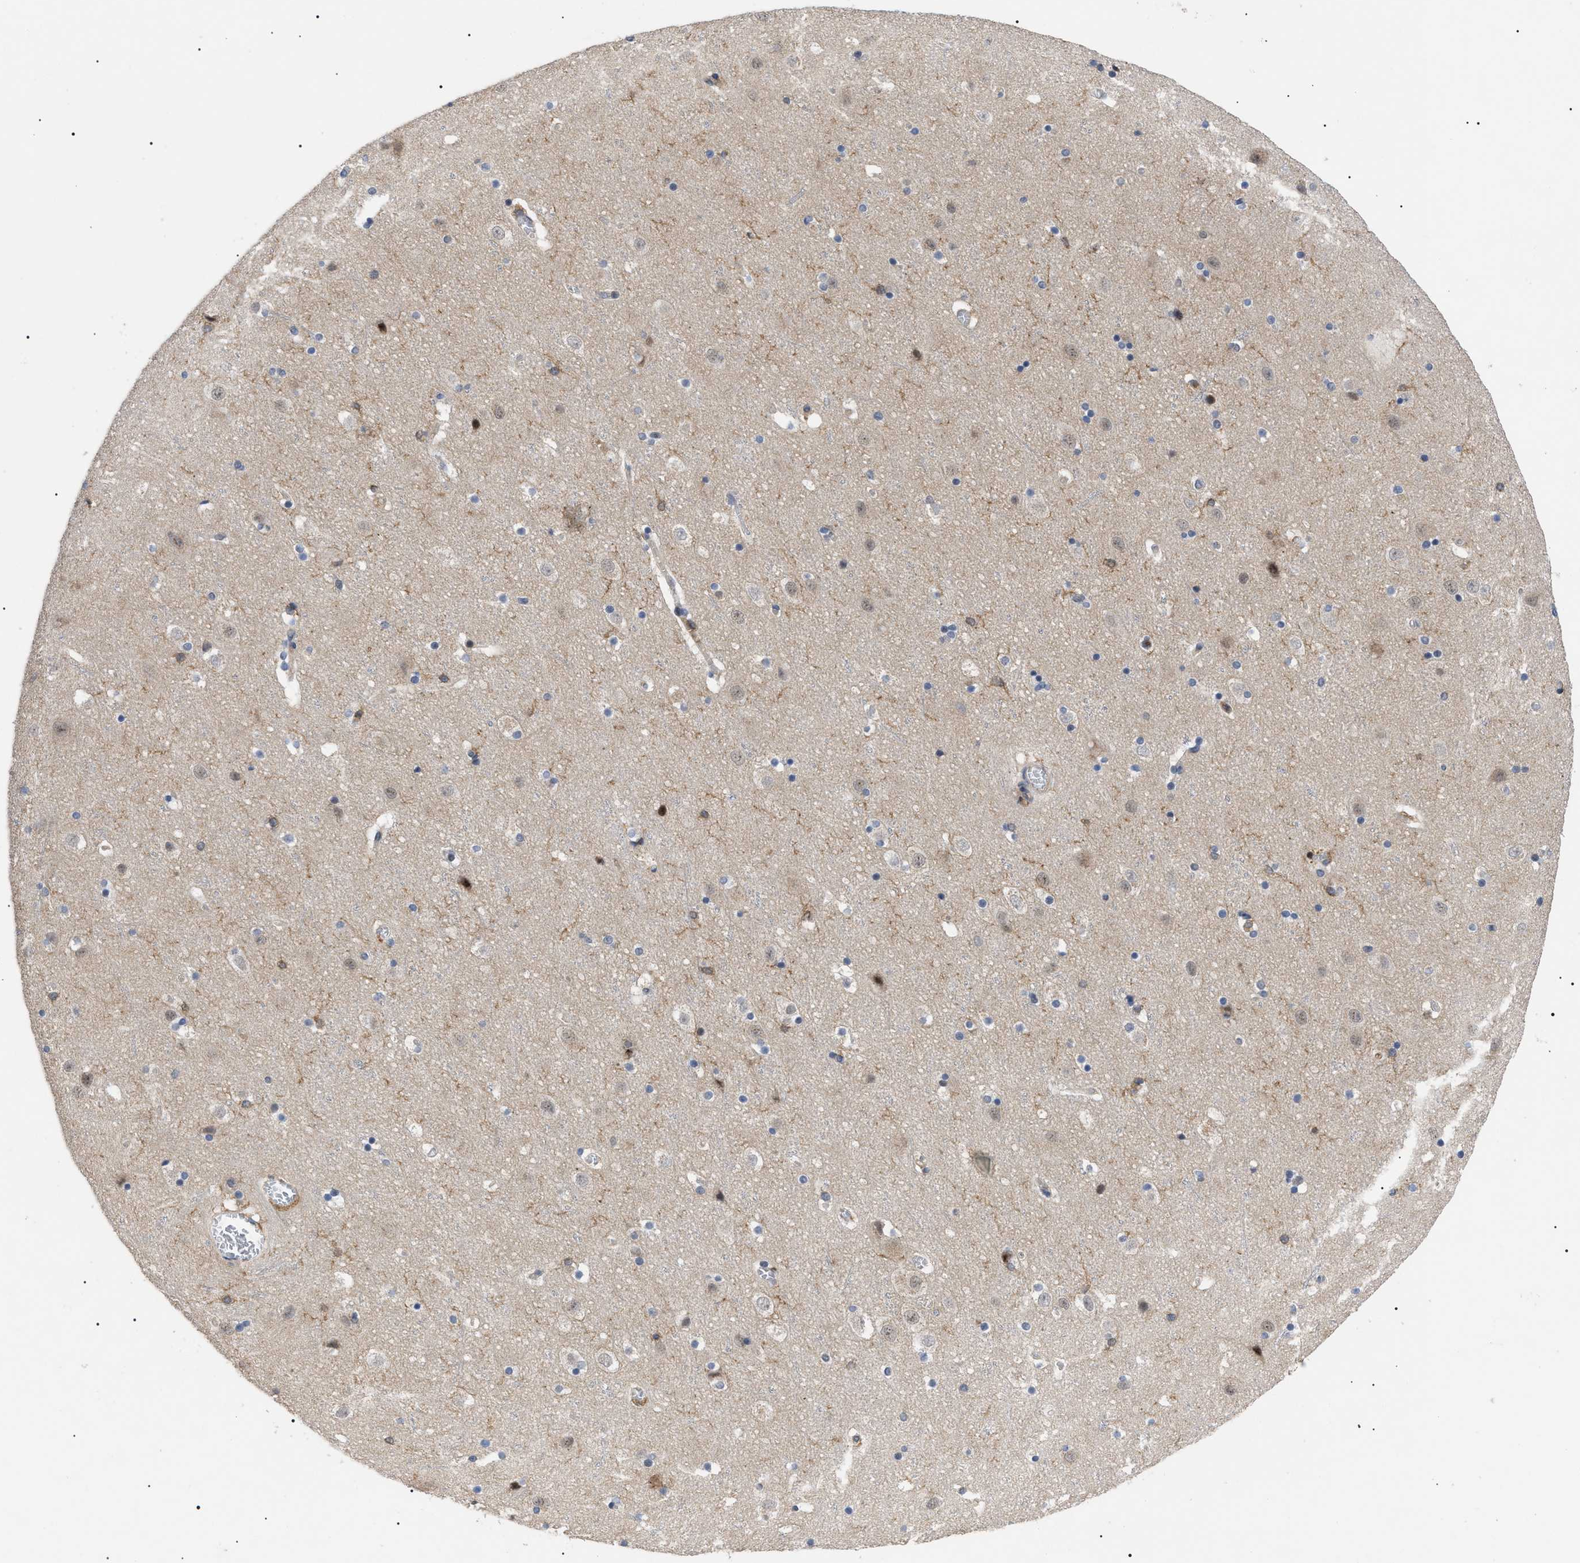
{"staining": {"intensity": "weak", "quantity": ">75%", "location": "cytoplasmic/membranous"}, "tissue": "cerebral cortex", "cell_type": "Endothelial cells", "image_type": "normal", "snomed": [{"axis": "morphology", "description": "Normal tissue, NOS"}, {"axis": "topography", "description": "Cerebral cortex"}], "caption": "High-magnification brightfield microscopy of normal cerebral cortex stained with DAB (brown) and counterstained with hematoxylin (blue). endothelial cells exhibit weak cytoplasmic/membranous expression is appreciated in approximately>75% of cells.", "gene": "CD300A", "patient": {"sex": "male", "age": 45}}